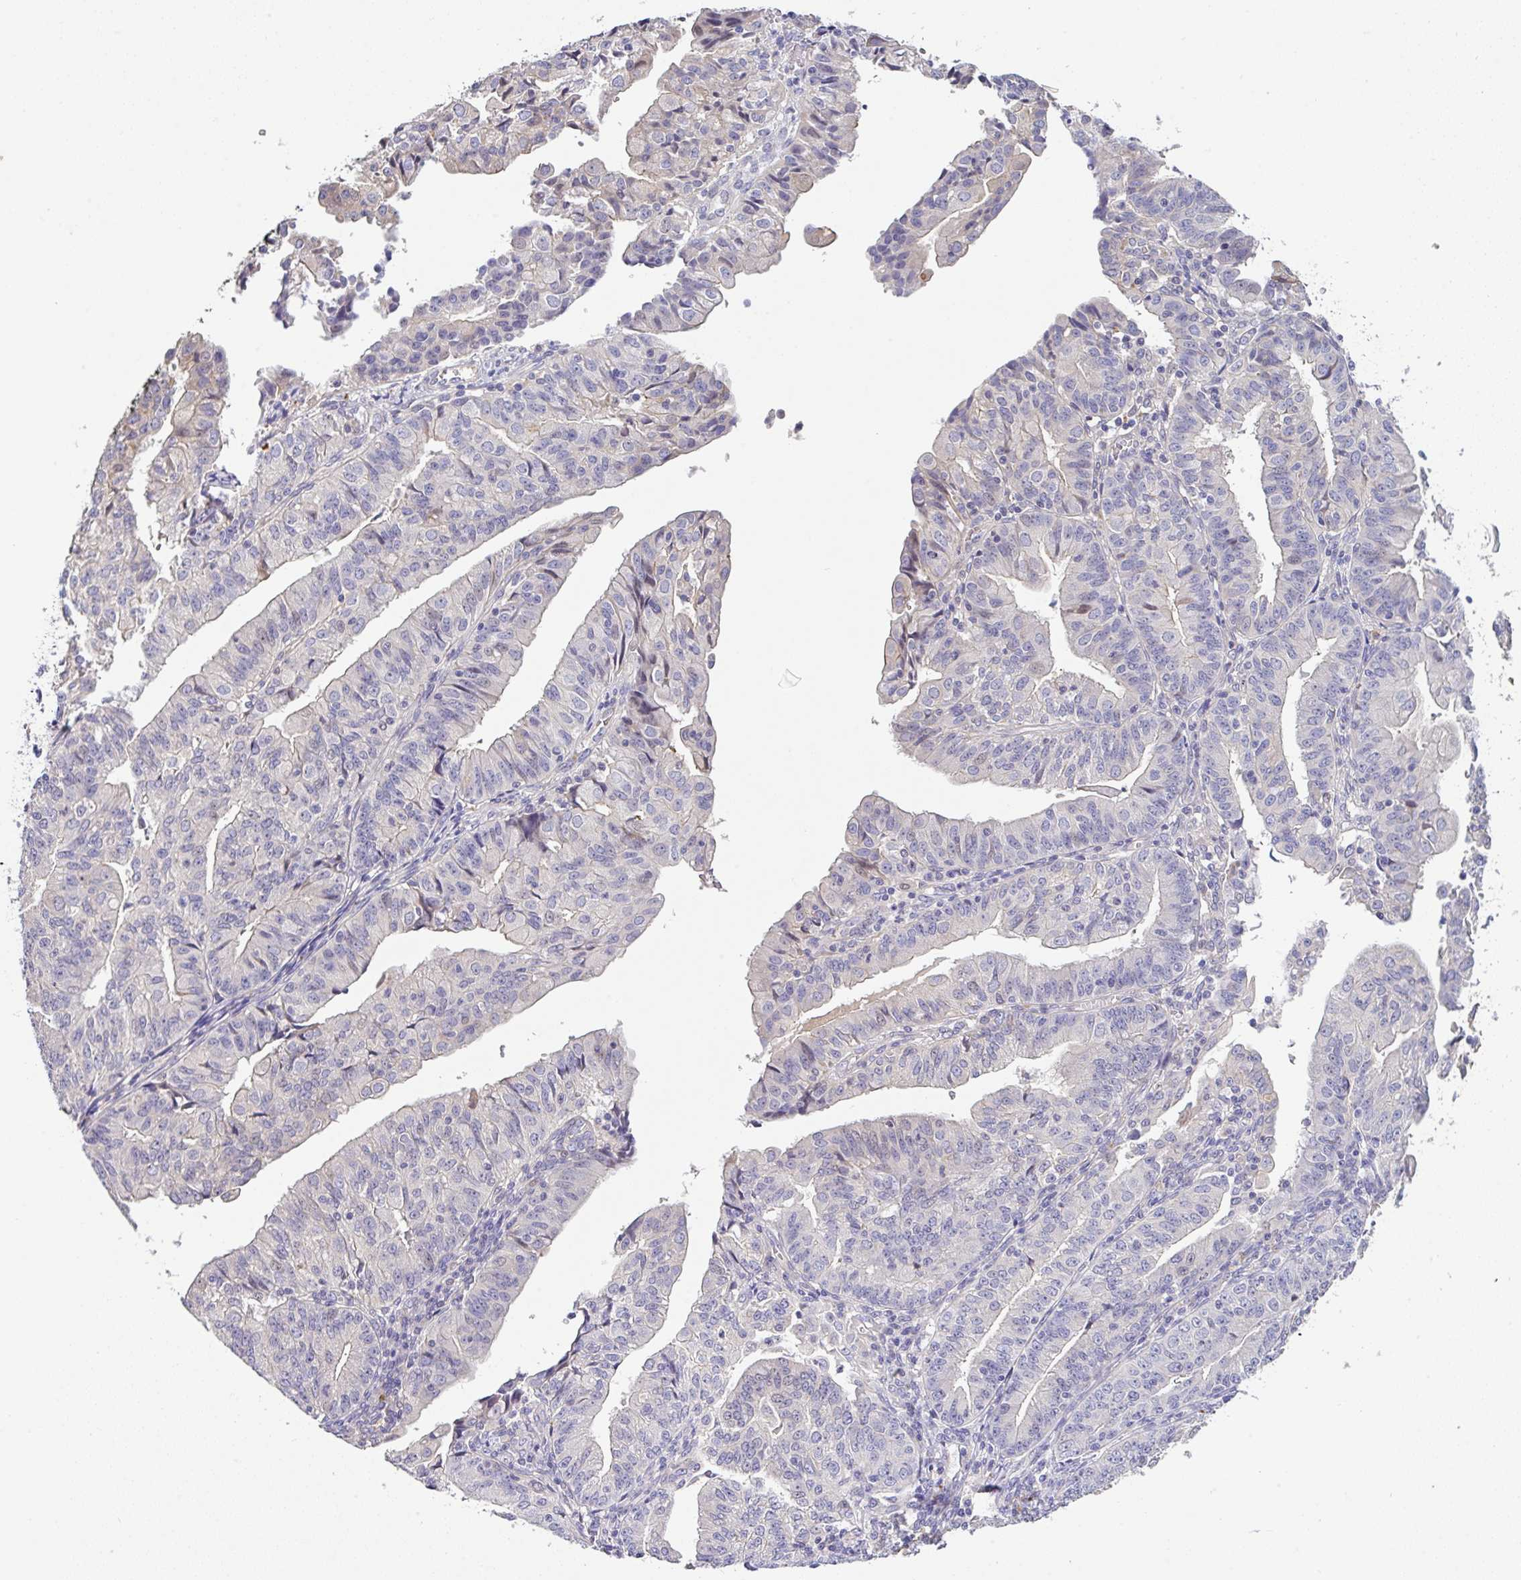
{"staining": {"intensity": "negative", "quantity": "none", "location": "none"}, "tissue": "endometrial cancer", "cell_type": "Tumor cells", "image_type": "cancer", "snomed": [{"axis": "morphology", "description": "Adenocarcinoma, NOS"}, {"axis": "topography", "description": "Endometrium"}], "caption": "The immunohistochemistry (IHC) image has no significant expression in tumor cells of endometrial cancer (adenocarcinoma) tissue.", "gene": "EPN3", "patient": {"sex": "female", "age": 56}}